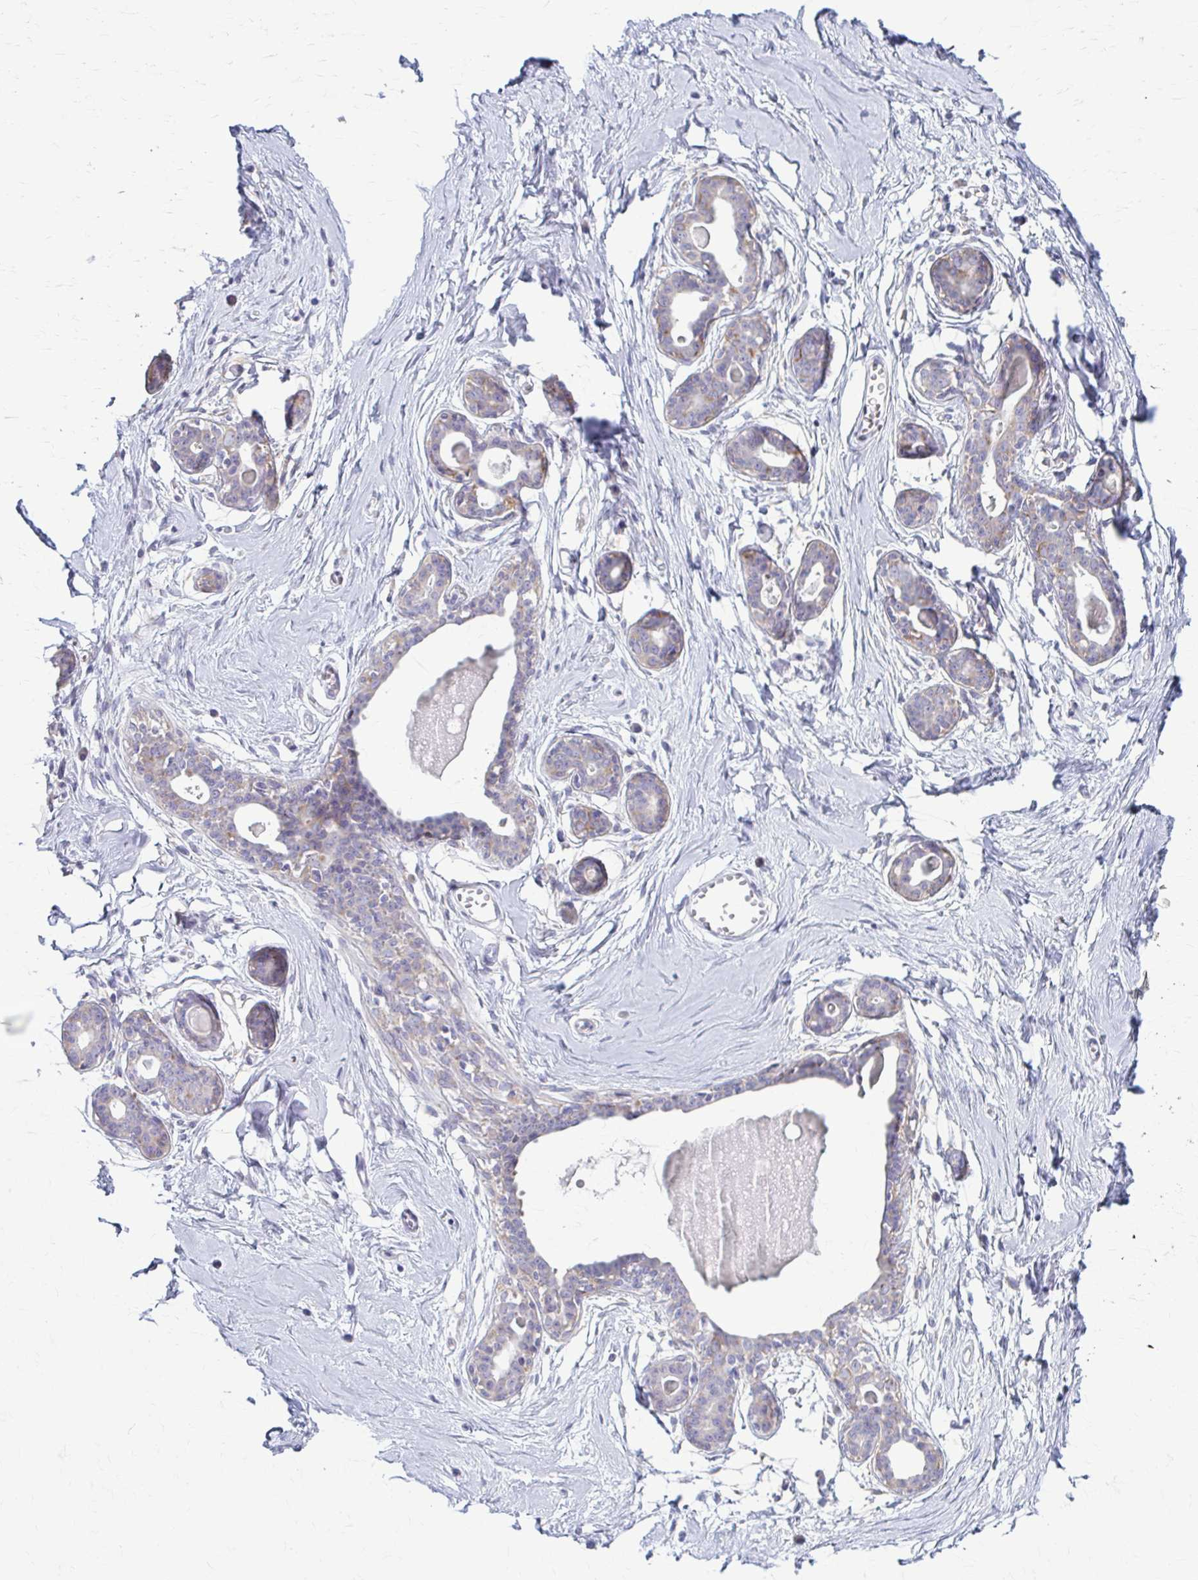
{"staining": {"intensity": "negative", "quantity": "none", "location": "none"}, "tissue": "breast", "cell_type": "Adipocytes", "image_type": "normal", "snomed": [{"axis": "morphology", "description": "Normal tissue, NOS"}, {"axis": "topography", "description": "Breast"}], "caption": "DAB immunohistochemical staining of benign human breast demonstrates no significant staining in adipocytes.", "gene": "PRKRA", "patient": {"sex": "female", "age": 45}}